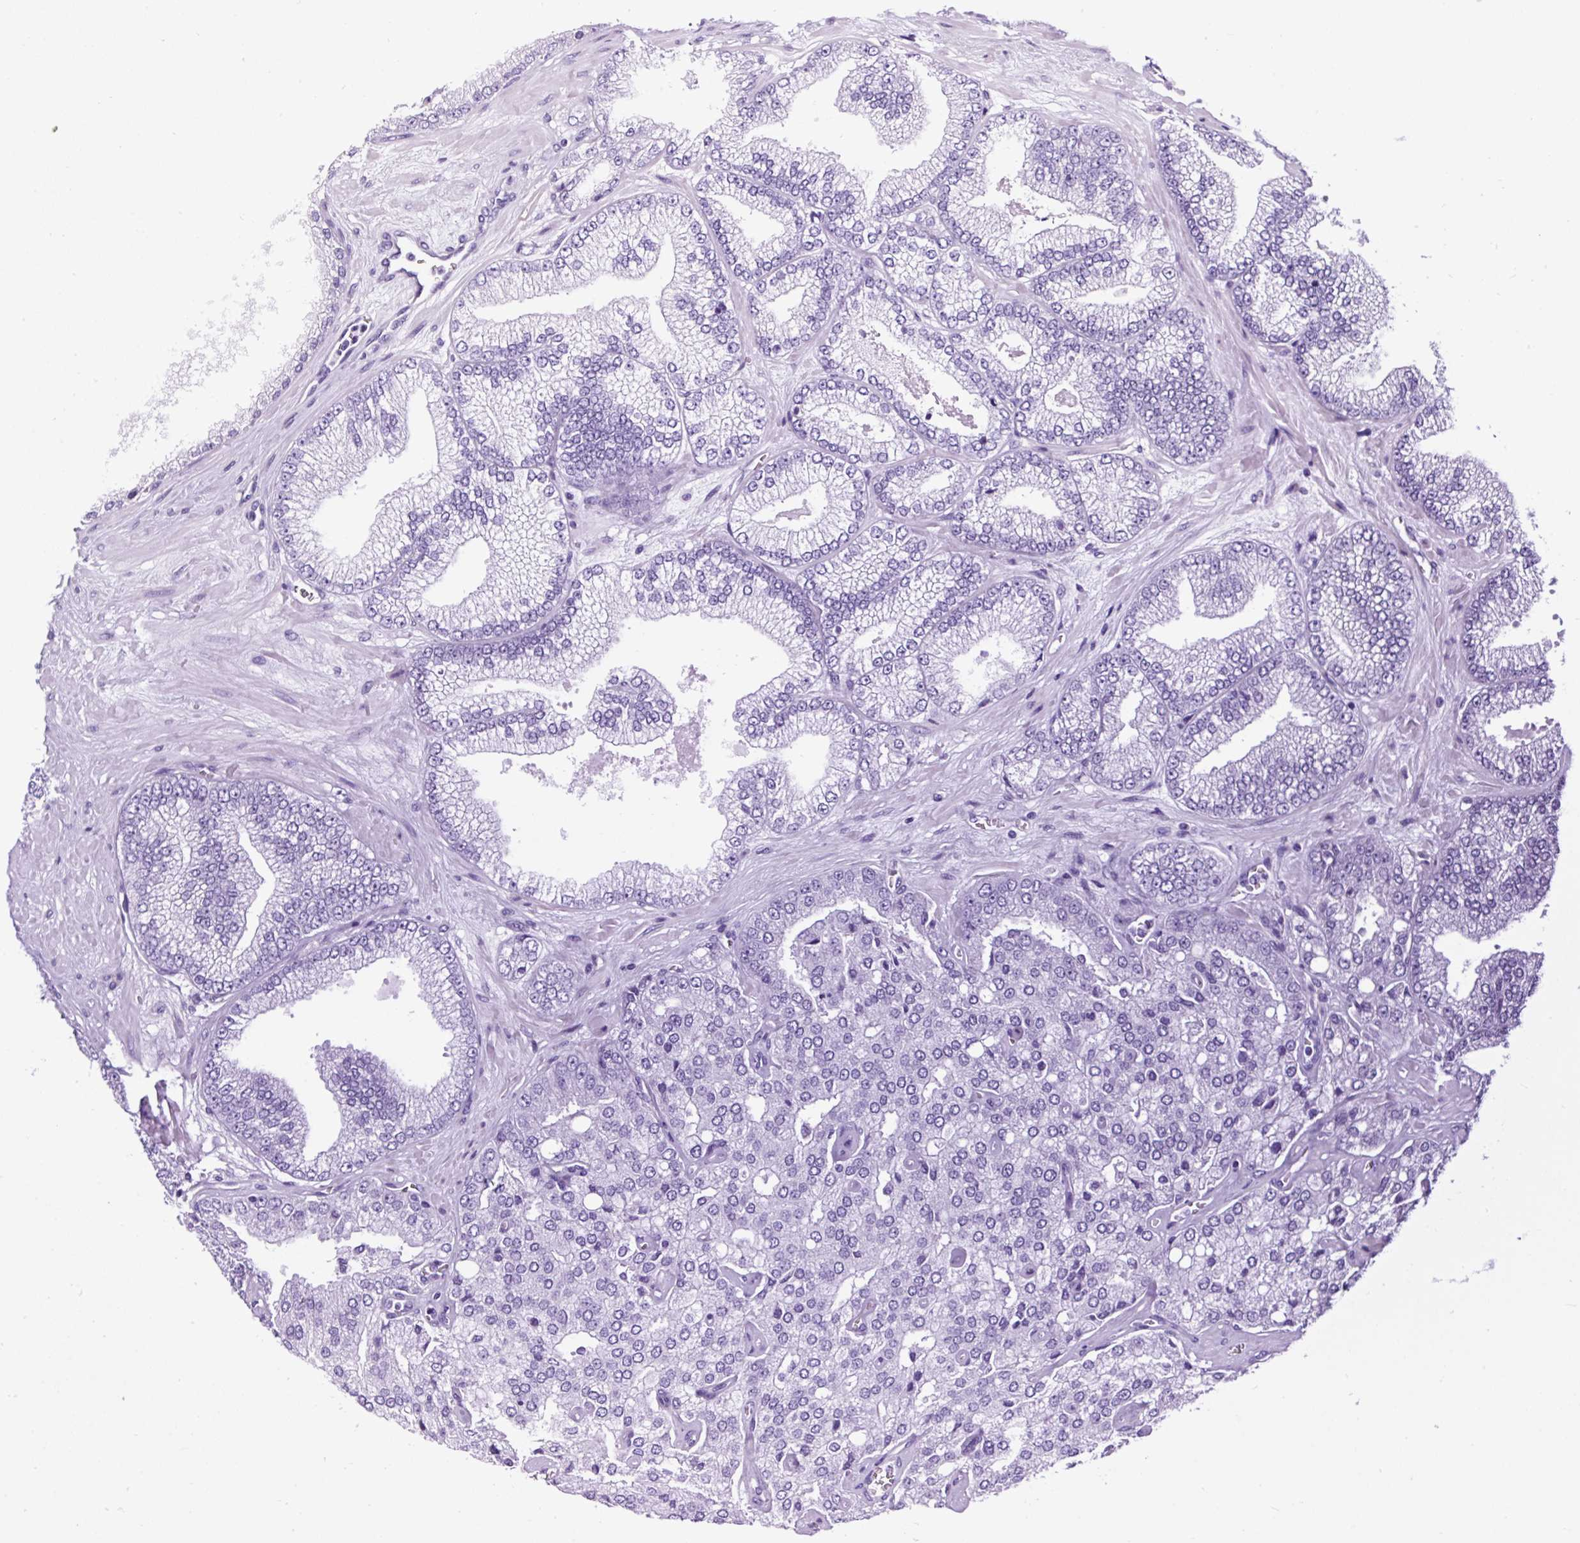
{"staining": {"intensity": "negative", "quantity": "none", "location": "none"}, "tissue": "prostate cancer", "cell_type": "Tumor cells", "image_type": "cancer", "snomed": [{"axis": "morphology", "description": "Adenocarcinoma, High grade"}, {"axis": "topography", "description": "Prostate"}], "caption": "This is an IHC micrograph of human prostate cancer (adenocarcinoma (high-grade)). There is no expression in tumor cells.", "gene": "NTS", "patient": {"sex": "male", "age": 68}}